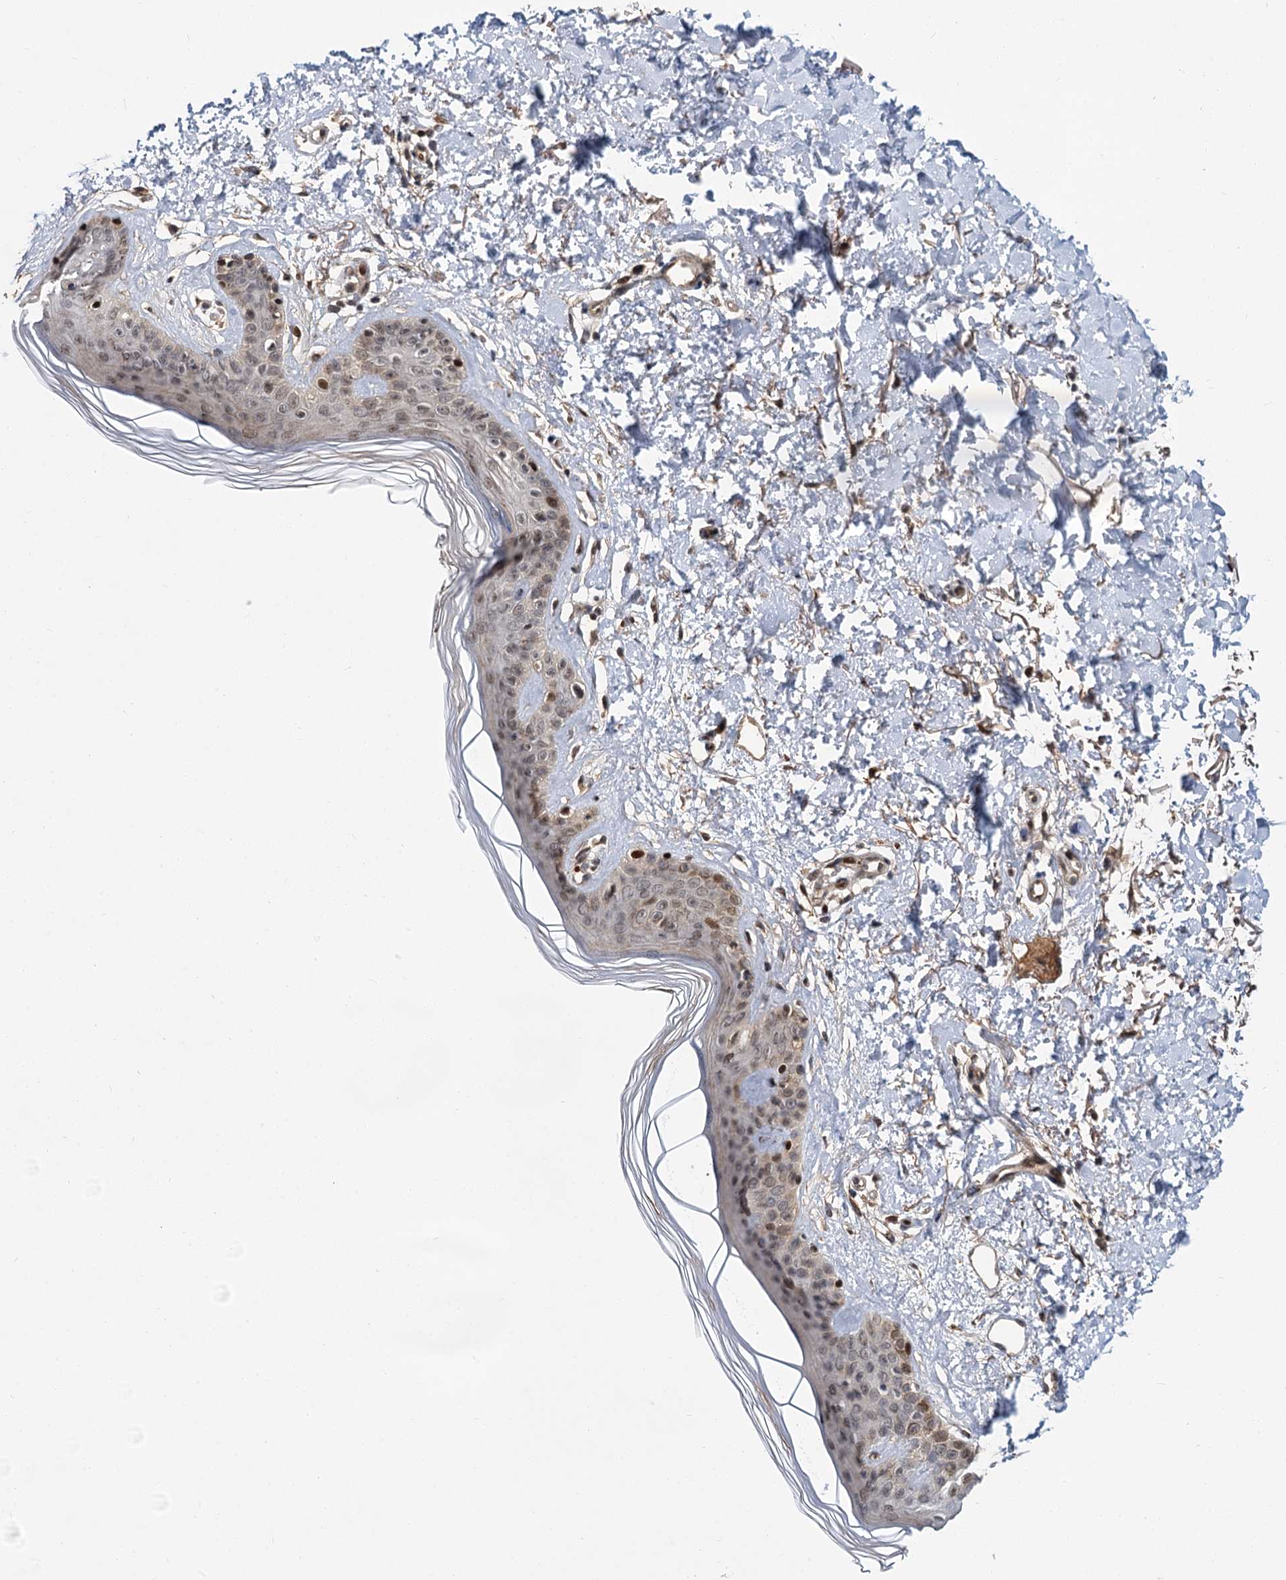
{"staining": {"intensity": "moderate", "quantity": ">75%", "location": "nuclear"}, "tissue": "skin", "cell_type": "Fibroblasts", "image_type": "normal", "snomed": [{"axis": "morphology", "description": "Normal tissue, NOS"}, {"axis": "topography", "description": "Skin"}], "caption": "IHC micrograph of normal skin: skin stained using immunohistochemistry (IHC) demonstrates medium levels of moderate protein expression localized specifically in the nuclear of fibroblasts, appearing as a nuclear brown color.", "gene": "MBD6", "patient": {"sex": "female", "age": 64}}